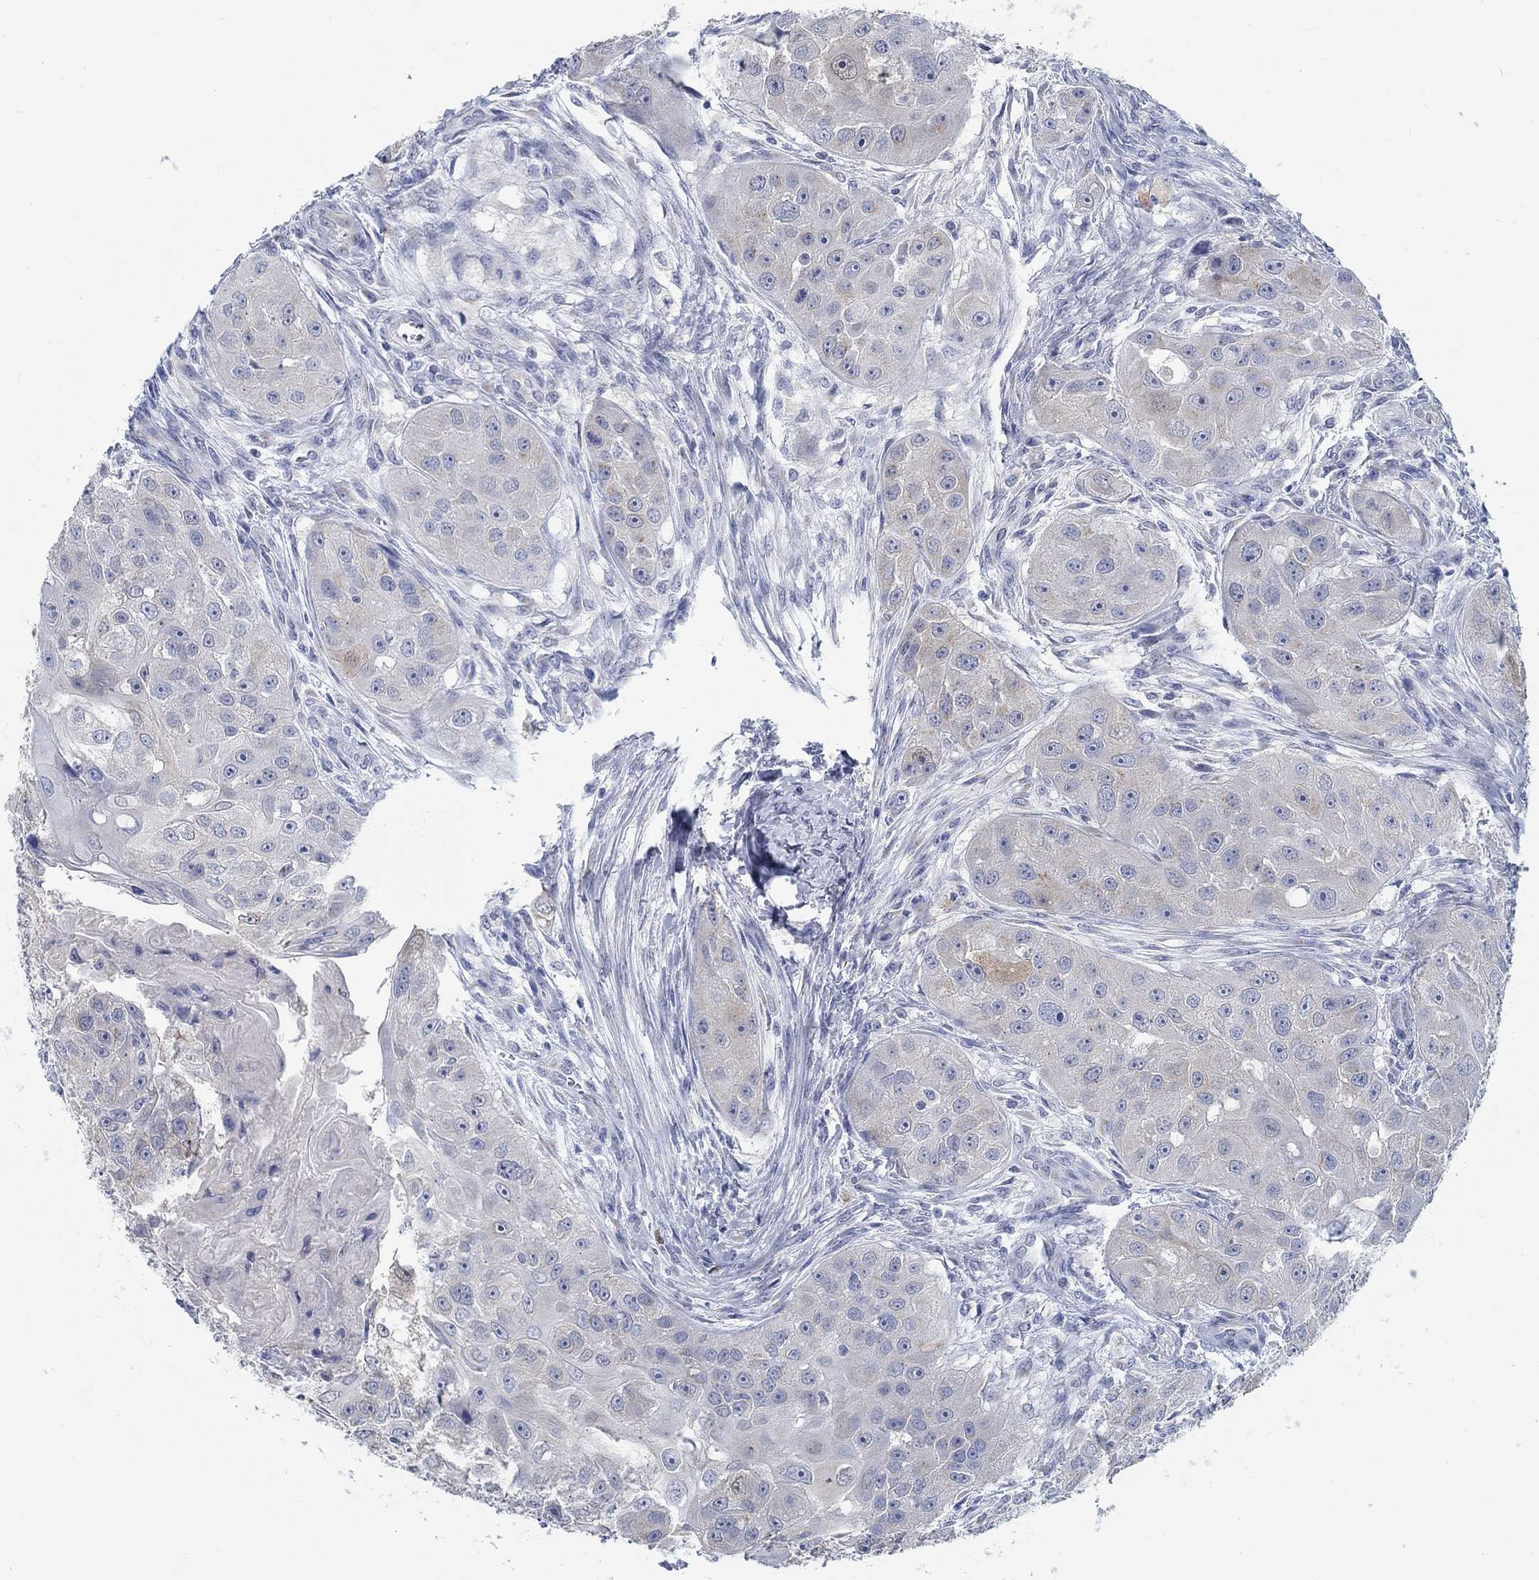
{"staining": {"intensity": "weak", "quantity": "<25%", "location": "cytoplasmic/membranous"}, "tissue": "head and neck cancer", "cell_type": "Tumor cells", "image_type": "cancer", "snomed": [{"axis": "morphology", "description": "Normal tissue, NOS"}, {"axis": "morphology", "description": "Squamous cell carcinoma, NOS"}, {"axis": "topography", "description": "Skeletal muscle"}, {"axis": "topography", "description": "Head-Neck"}], "caption": "Head and neck cancer stained for a protein using immunohistochemistry shows no staining tumor cells.", "gene": "TEKT4", "patient": {"sex": "male", "age": 51}}